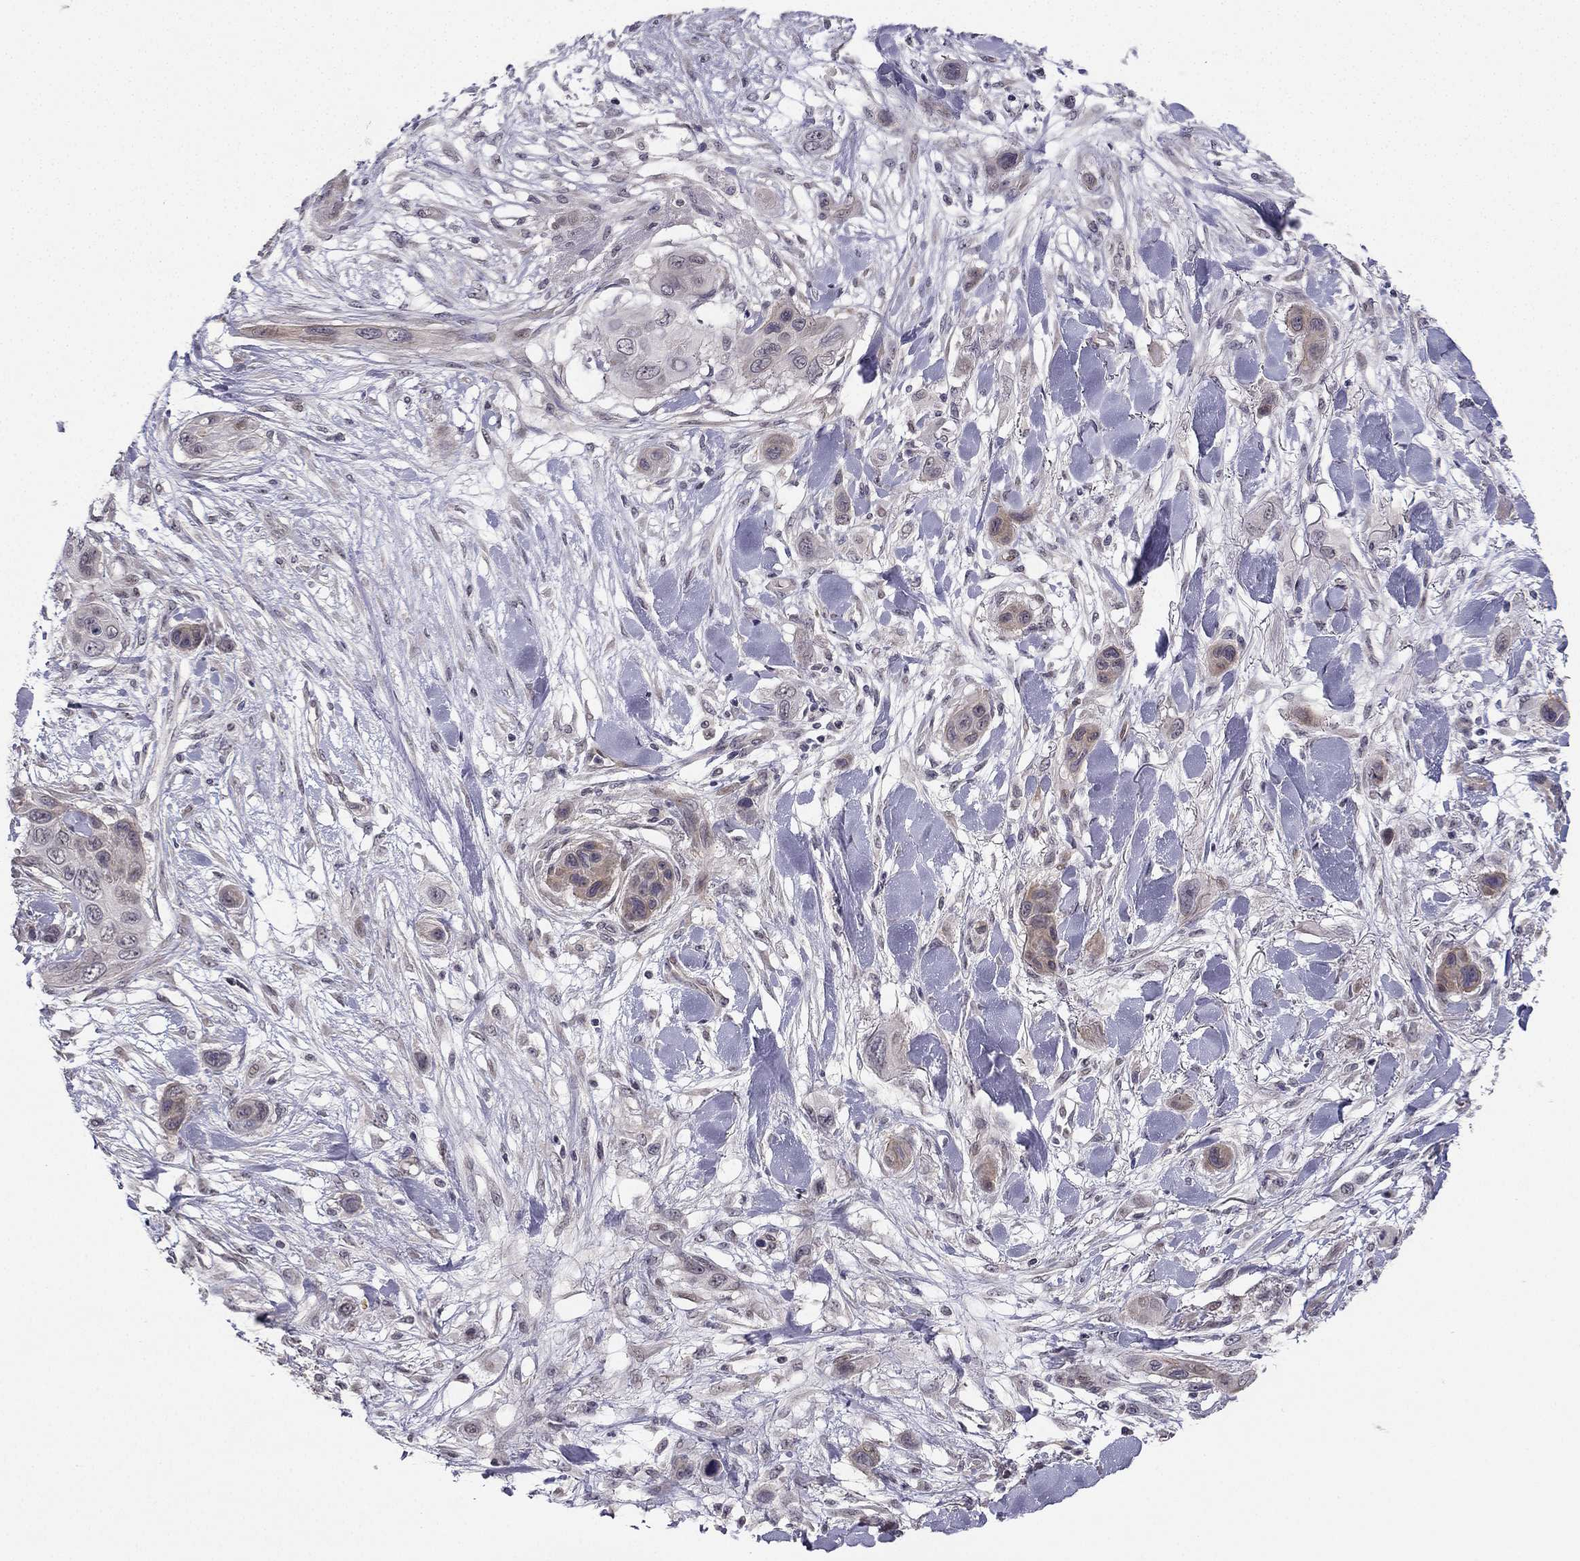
{"staining": {"intensity": "weak", "quantity": "25%-75%", "location": "cytoplasmic/membranous"}, "tissue": "skin cancer", "cell_type": "Tumor cells", "image_type": "cancer", "snomed": [{"axis": "morphology", "description": "Squamous cell carcinoma, NOS"}, {"axis": "topography", "description": "Skin"}], "caption": "Brown immunohistochemical staining in human skin cancer displays weak cytoplasmic/membranous expression in approximately 25%-75% of tumor cells.", "gene": "CHST8", "patient": {"sex": "male", "age": 79}}